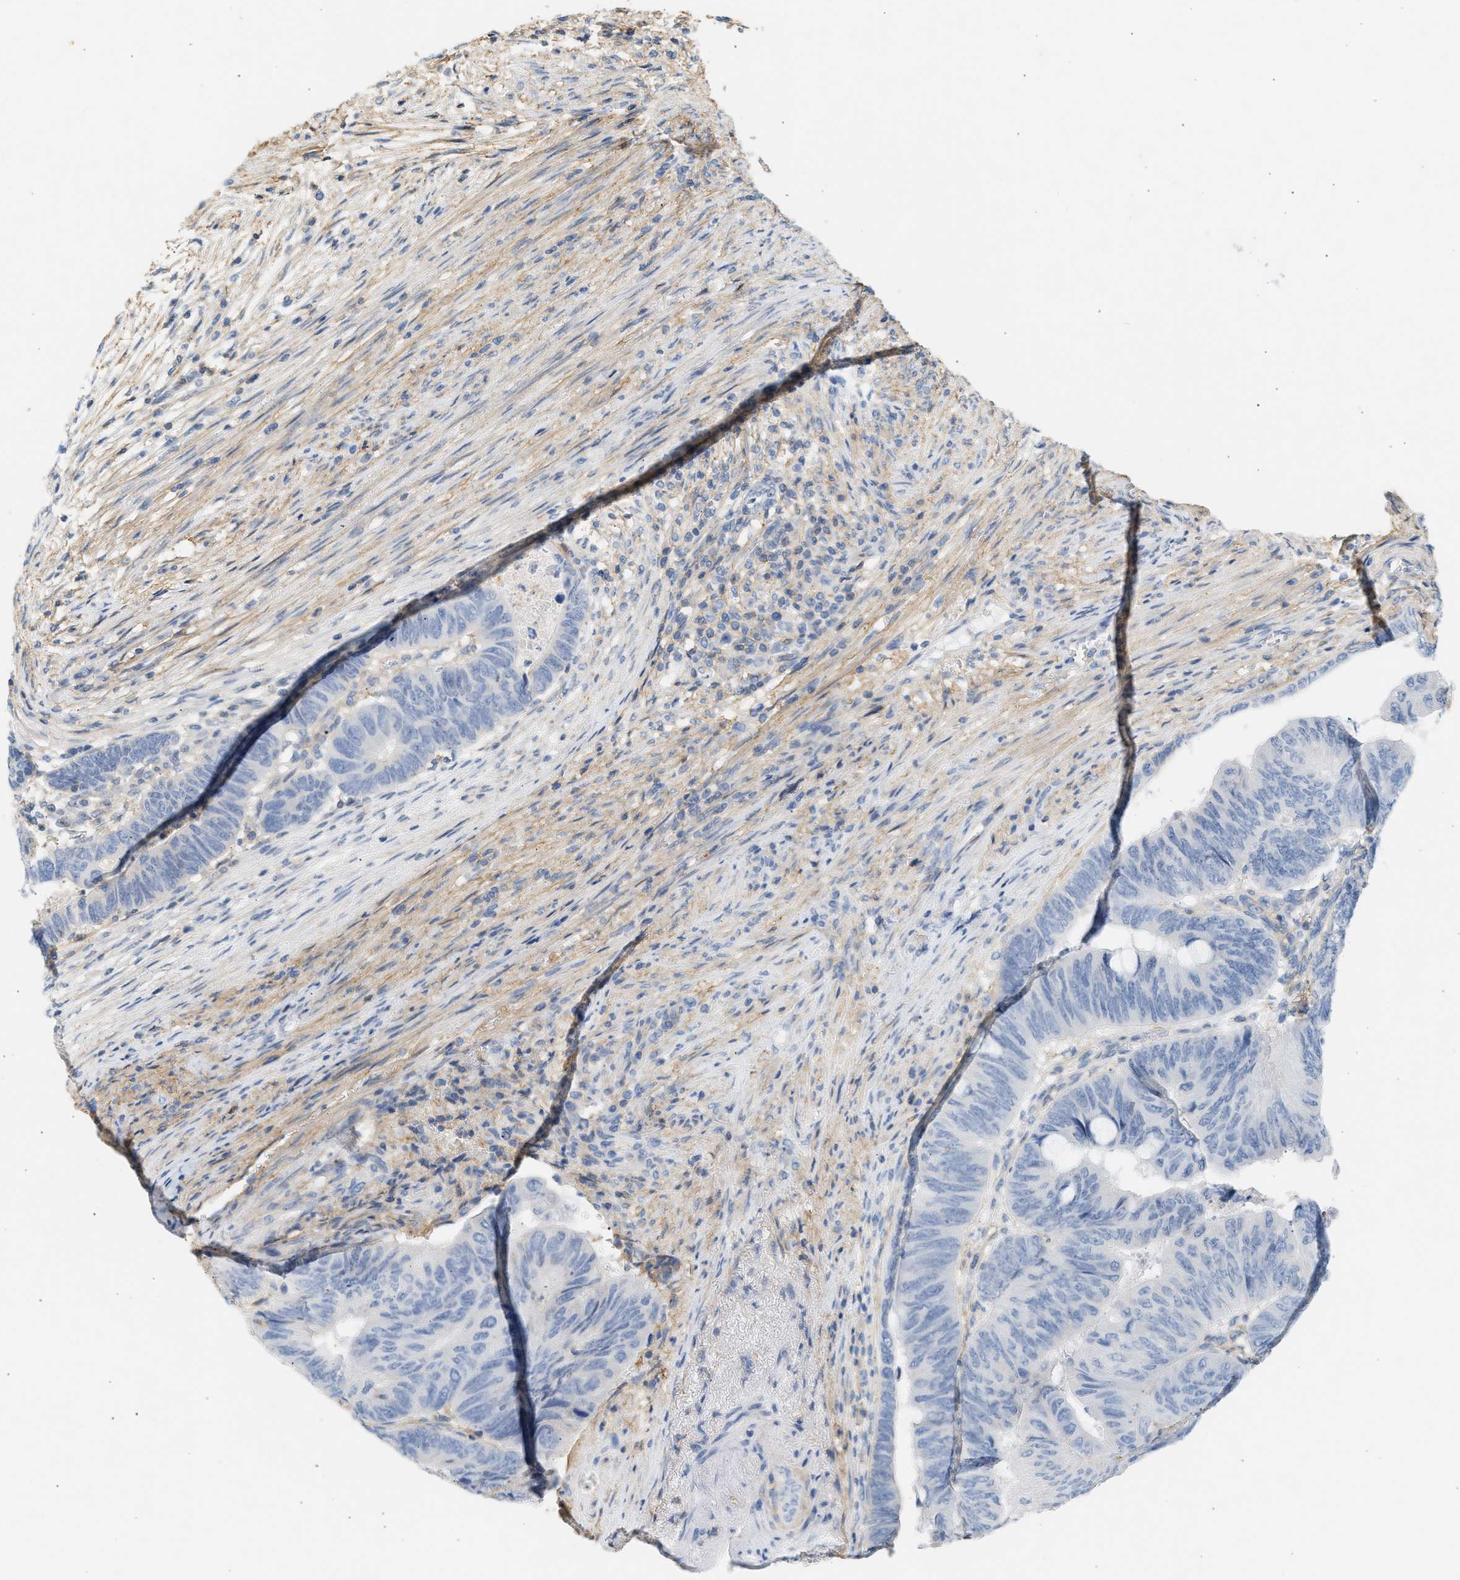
{"staining": {"intensity": "negative", "quantity": "none", "location": "none"}, "tissue": "colorectal cancer", "cell_type": "Tumor cells", "image_type": "cancer", "snomed": [{"axis": "morphology", "description": "Normal tissue, NOS"}, {"axis": "morphology", "description": "Adenocarcinoma, NOS"}, {"axis": "topography", "description": "Rectum"}, {"axis": "topography", "description": "Peripheral nerve tissue"}], "caption": "Immunohistochemical staining of colorectal adenocarcinoma demonstrates no significant positivity in tumor cells.", "gene": "BVES", "patient": {"sex": "male", "age": 92}}